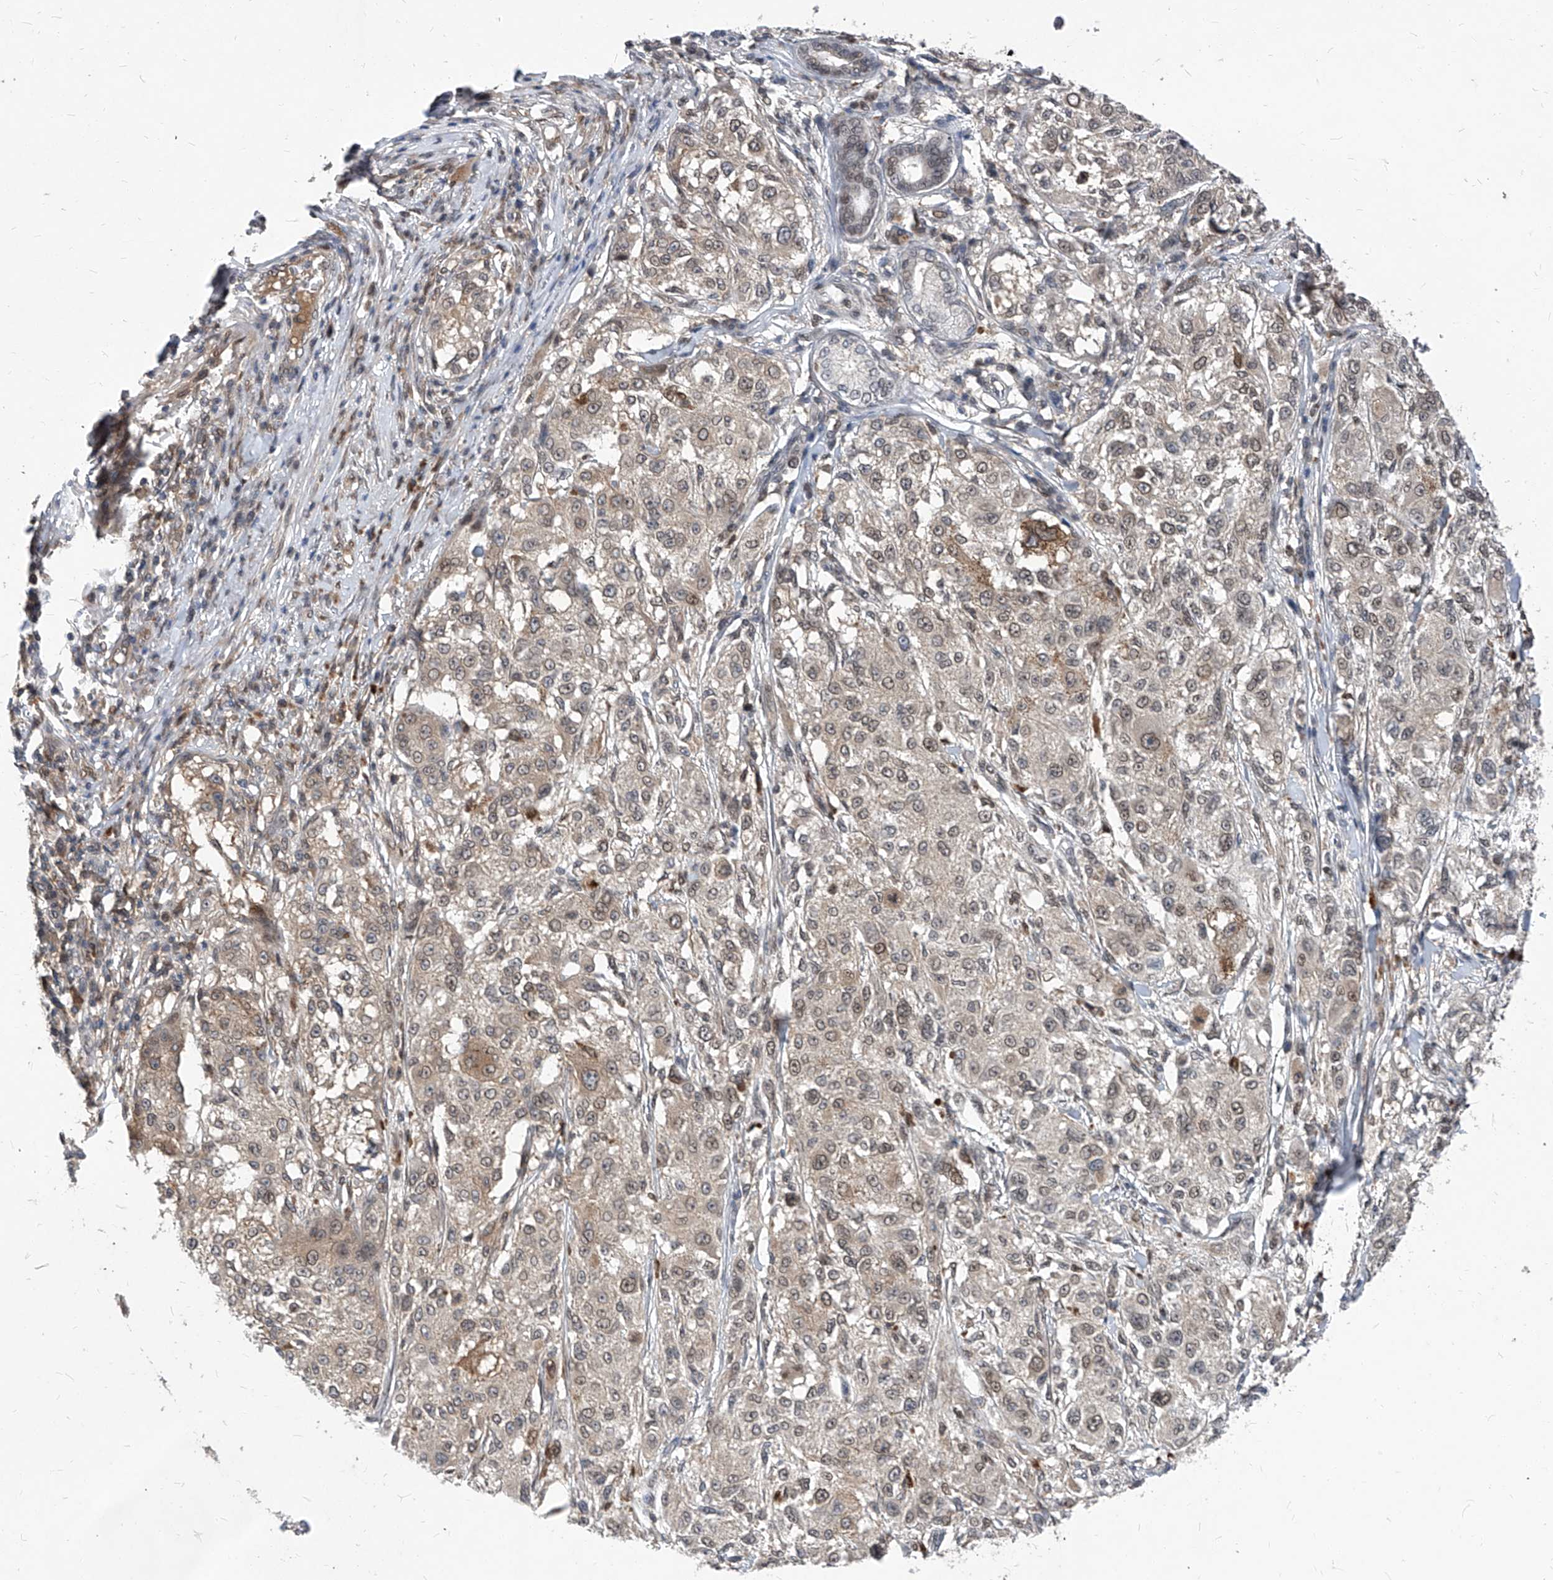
{"staining": {"intensity": "weak", "quantity": ">75%", "location": "cytoplasmic/membranous,nuclear"}, "tissue": "melanoma", "cell_type": "Tumor cells", "image_type": "cancer", "snomed": [{"axis": "morphology", "description": "Necrosis, NOS"}, {"axis": "morphology", "description": "Malignant melanoma, NOS"}, {"axis": "topography", "description": "Skin"}], "caption": "Malignant melanoma stained for a protein (brown) reveals weak cytoplasmic/membranous and nuclear positive expression in approximately >75% of tumor cells.", "gene": "KPNB1", "patient": {"sex": "female", "age": 87}}